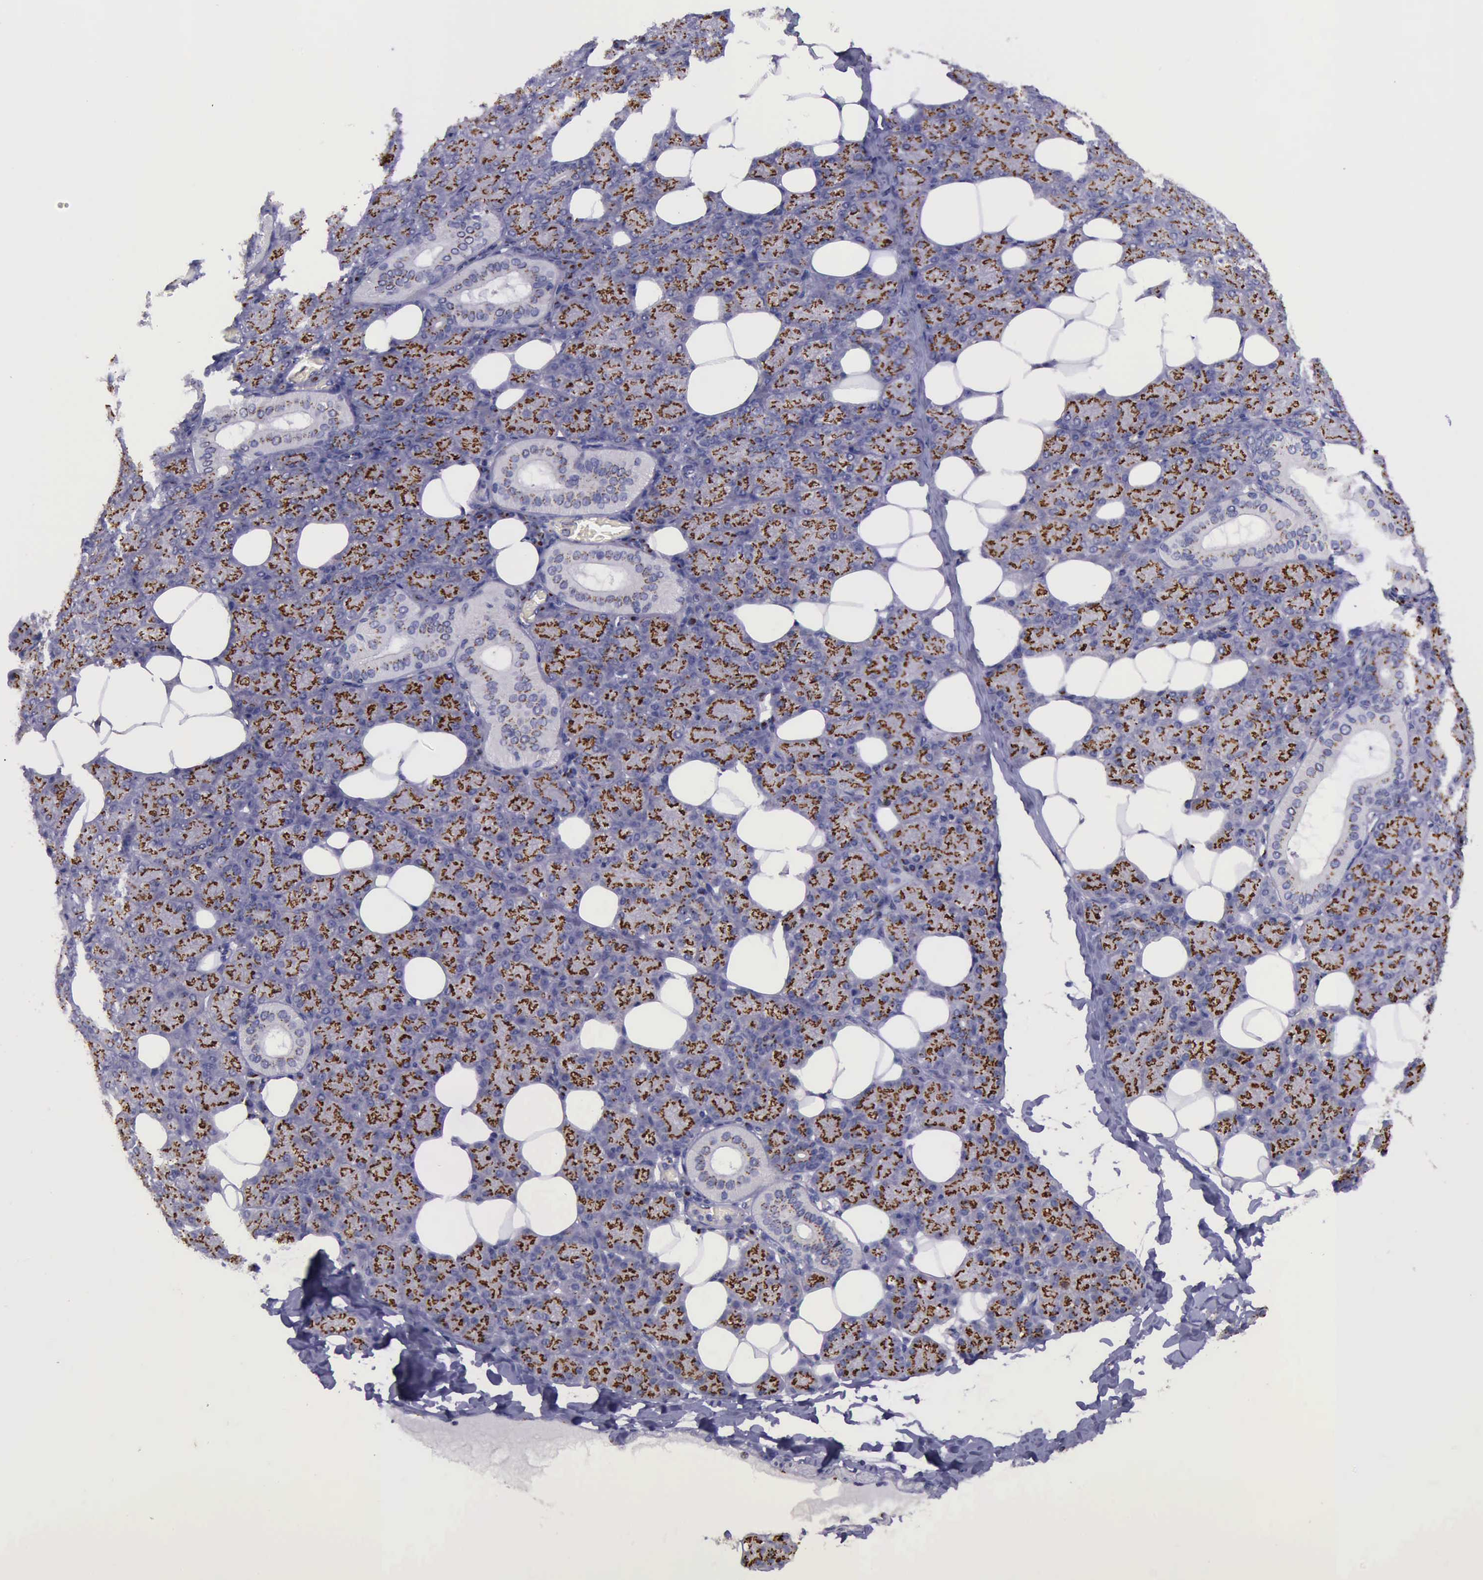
{"staining": {"intensity": "strong", "quantity": ">75%", "location": "cytoplasmic/membranous"}, "tissue": "salivary gland", "cell_type": "Glandular cells", "image_type": "normal", "snomed": [{"axis": "morphology", "description": "Normal tissue, NOS"}, {"axis": "topography", "description": "Lymph node"}, {"axis": "topography", "description": "Salivary gland"}], "caption": "A high amount of strong cytoplasmic/membranous staining is present in about >75% of glandular cells in normal salivary gland.", "gene": "GOLGA5", "patient": {"sex": "male", "age": 8}}